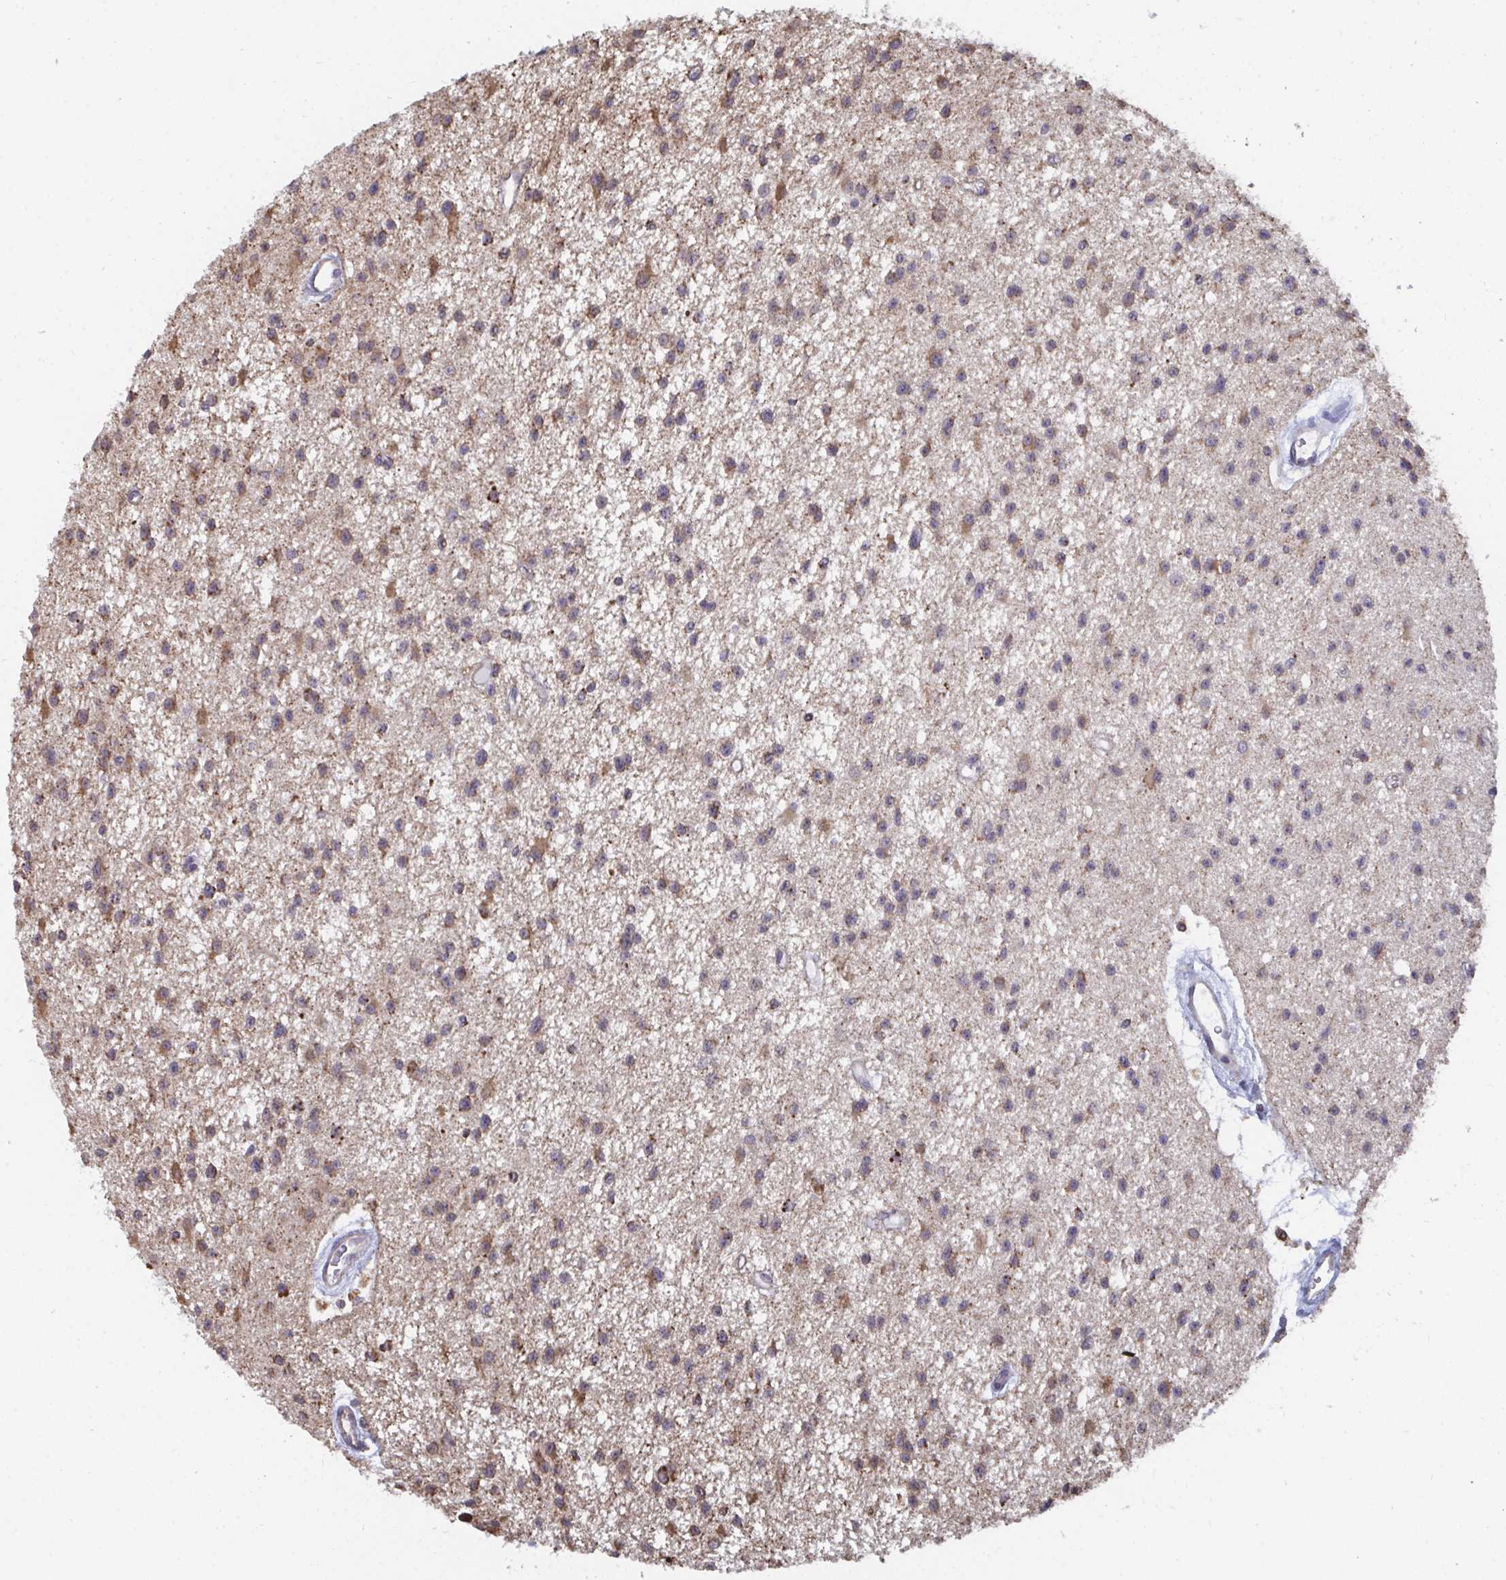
{"staining": {"intensity": "moderate", "quantity": ">75%", "location": "cytoplasmic/membranous"}, "tissue": "glioma", "cell_type": "Tumor cells", "image_type": "cancer", "snomed": [{"axis": "morphology", "description": "Glioma, malignant, Low grade"}, {"axis": "topography", "description": "Brain"}], "caption": "This photomicrograph displays glioma stained with immunohistochemistry (IHC) to label a protein in brown. The cytoplasmic/membranous of tumor cells show moderate positivity for the protein. Nuclei are counter-stained blue.", "gene": "ELAVL1", "patient": {"sex": "male", "age": 43}}